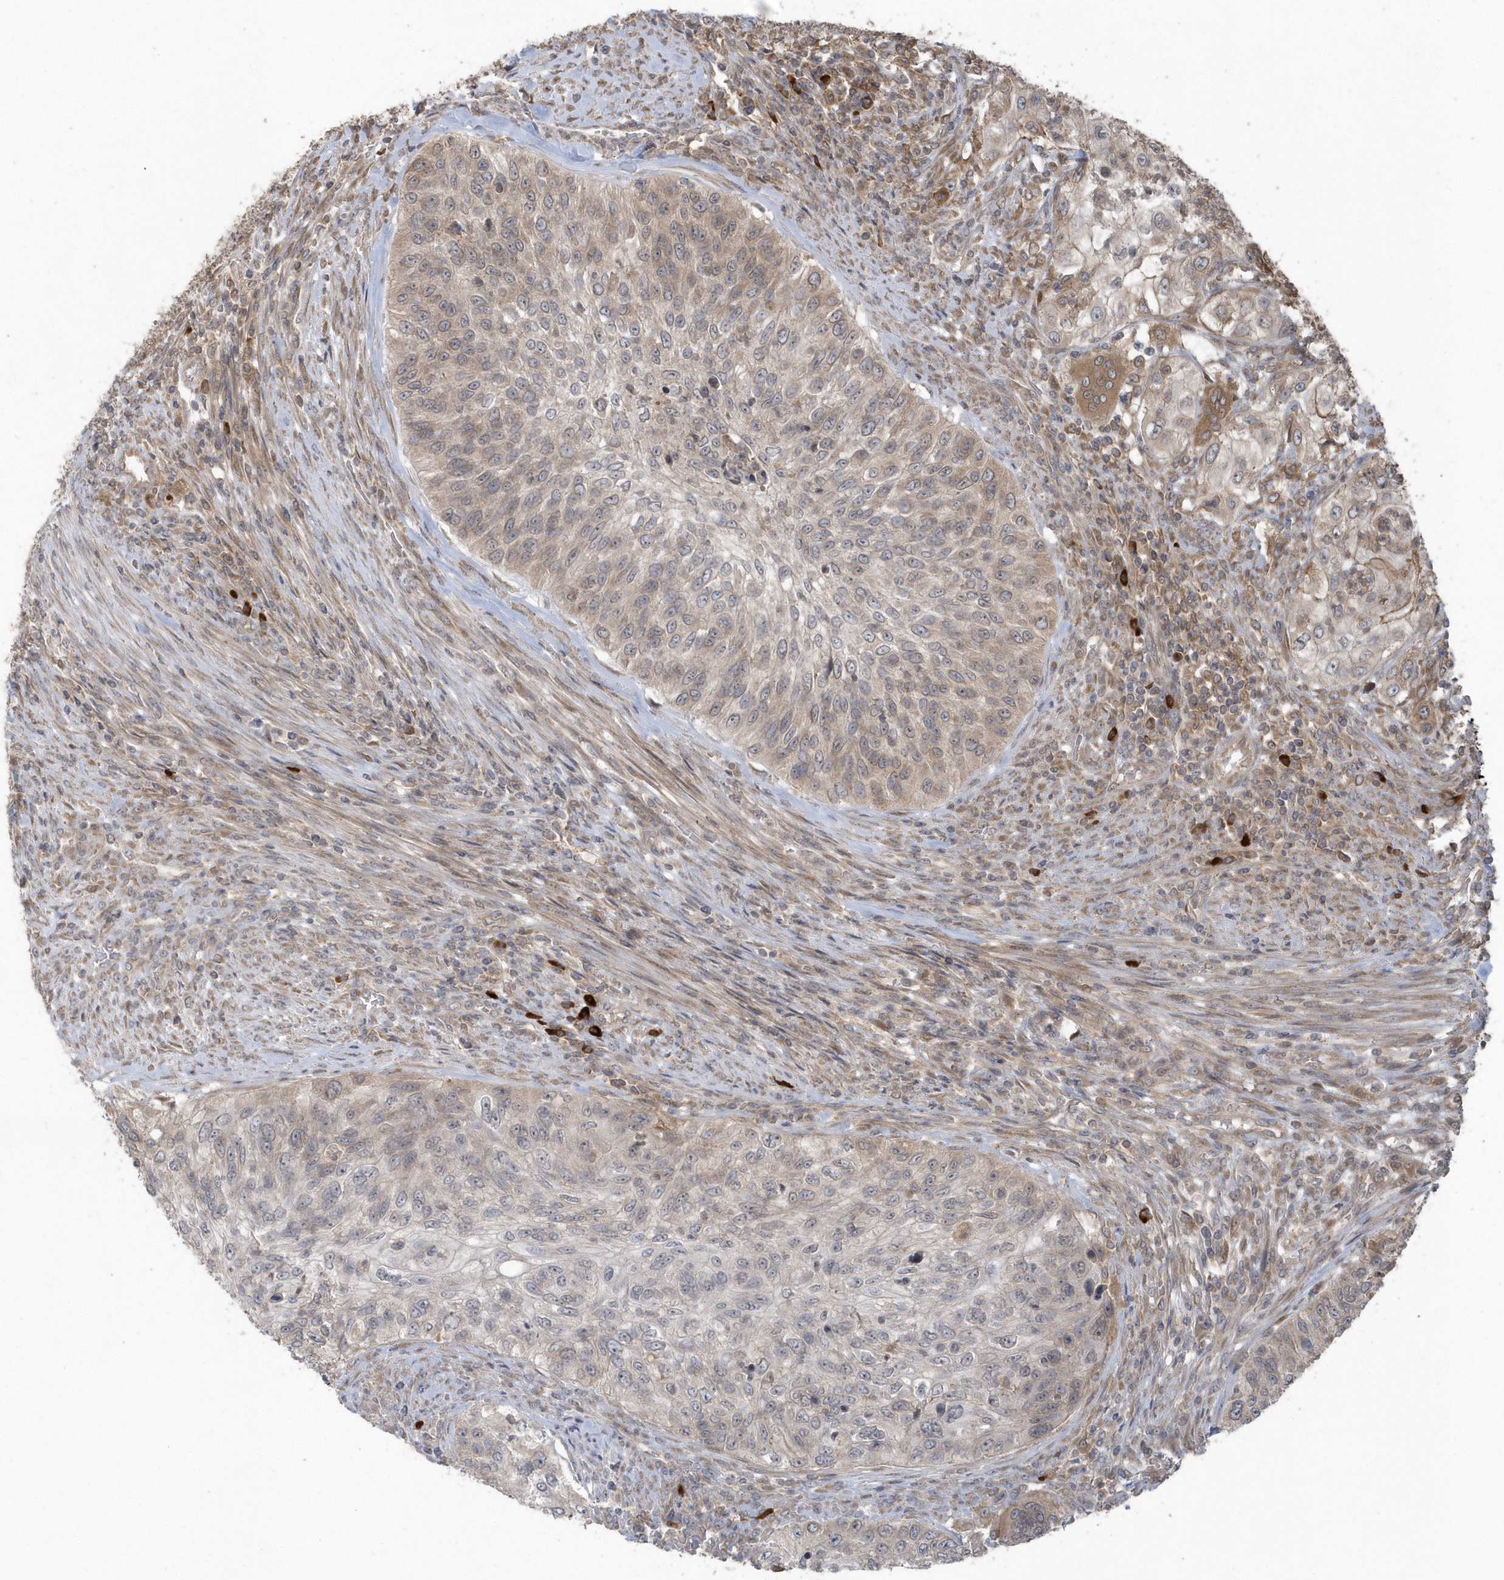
{"staining": {"intensity": "weak", "quantity": "25%-75%", "location": "cytoplasmic/membranous"}, "tissue": "urothelial cancer", "cell_type": "Tumor cells", "image_type": "cancer", "snomed": [{"axis": "morphology", "description": "Urothelial carcinoma, High grade"}, {"axis": "topography", "description": "Urinary bladder"}], "caption": "Immunohistochemistry (IHC) of urothelial carcinoma (high-grade) displays low levels of weak cytoplasmic/membranous staining in approximately 25%-75% of tumor cells. Using DAB (3,3'-diaminobenzidine) (brown) and hematoxylin (blue) stains, captured at high magnification using brightfield microscopy.", "gene": "HERPUD1", "patient": {"sex": "female", "age": 60}}